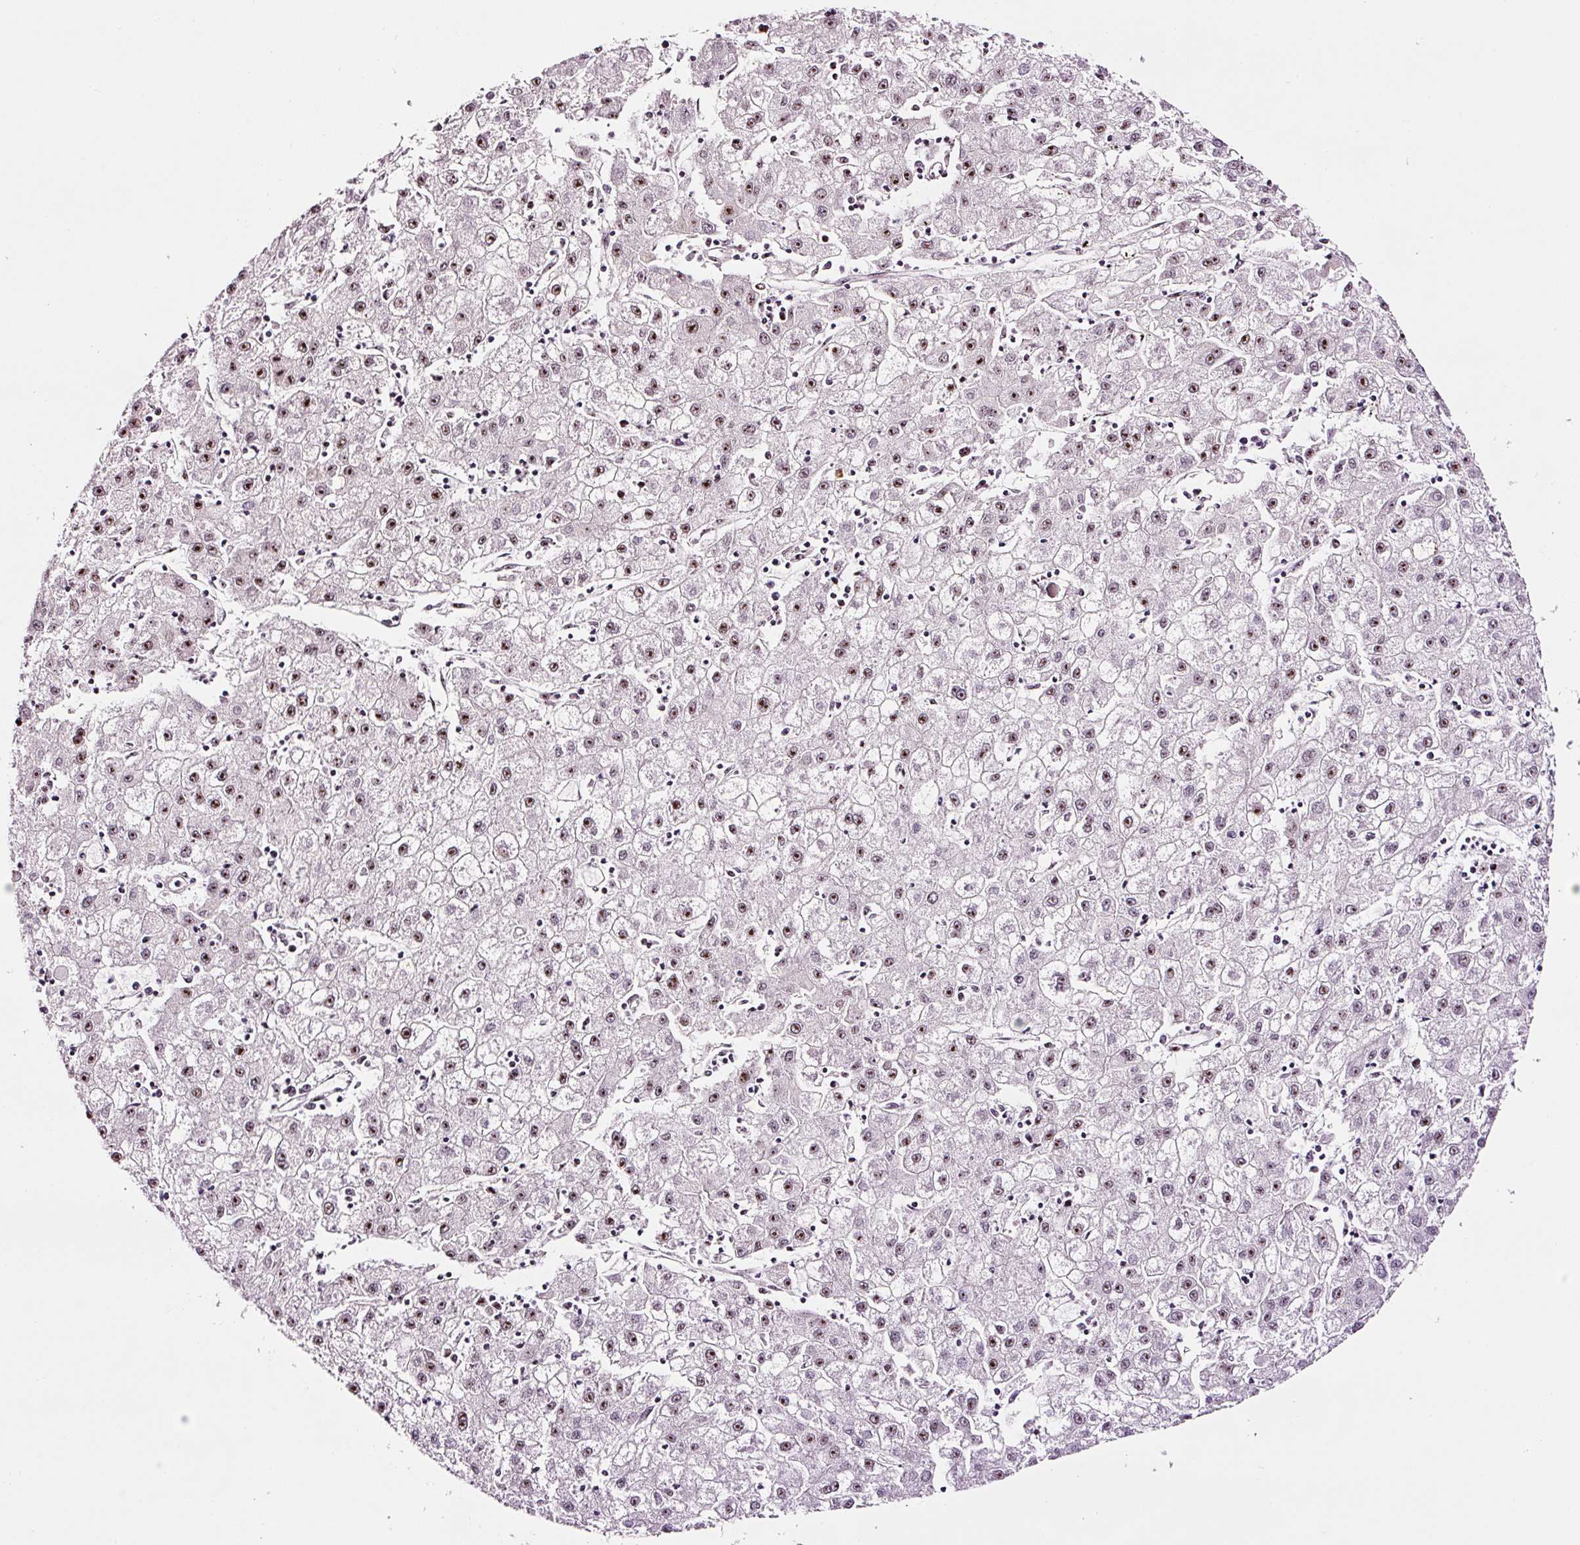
{"staining": {"intensity": "moderate", "quantity": "25%-75%", "location": "nuclear"}, "tissue": "liver cancer", "cell_type": "Tumor cells", "image_type": "cancer", "snomed": [{"axis": "morphology", "description": "Carcinoma, Hepatocellular, NOS"}, {"axis": "topography", "description": "Liver"}], "caption": "This is an image of IHC staining of liver cancer (hepatocellular carcinoma), which shows moderate positivity in the nuclear of tumor cells.", "gene": "GNL3", "patient": {"sex": "male", "age": 72}}